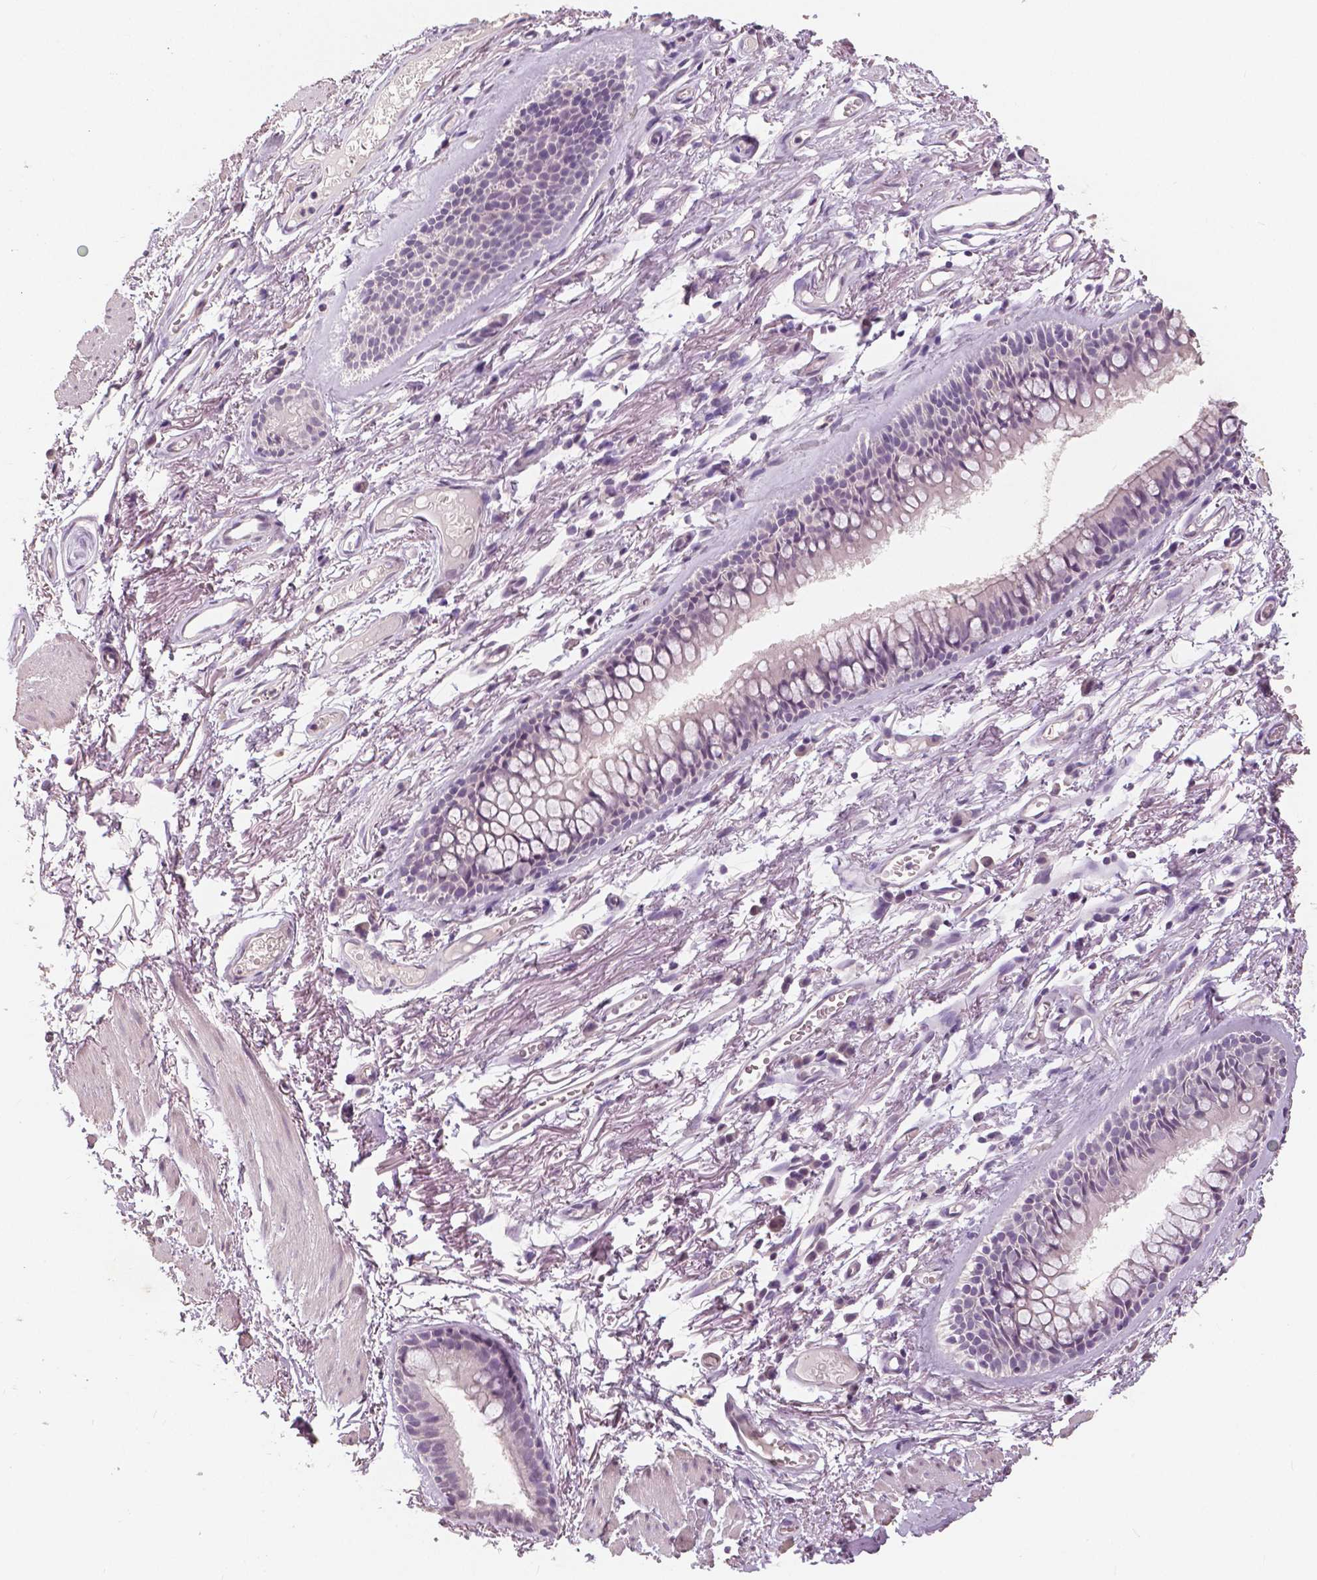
{"staining": {"intensity": "negative", "quantity": "none", "location": "none"}, "tissue": "soft tissue", "cell_type": "Chondrocytes", "image_type": "normal", "snomed": [{"axis": "morphology", "description": "Normal tissue, NOS"}, {"axis": "topography", "description": "Cartilage tissue"}, {"axis": "topography", "description": "Bronchus"}], "caption": "Immunohistochemistry (IHC) of normal soft tissue shows no staining in chondrocytes.", "gene": "NECAB1", "patient": {"sex": "female", "age": 79}}